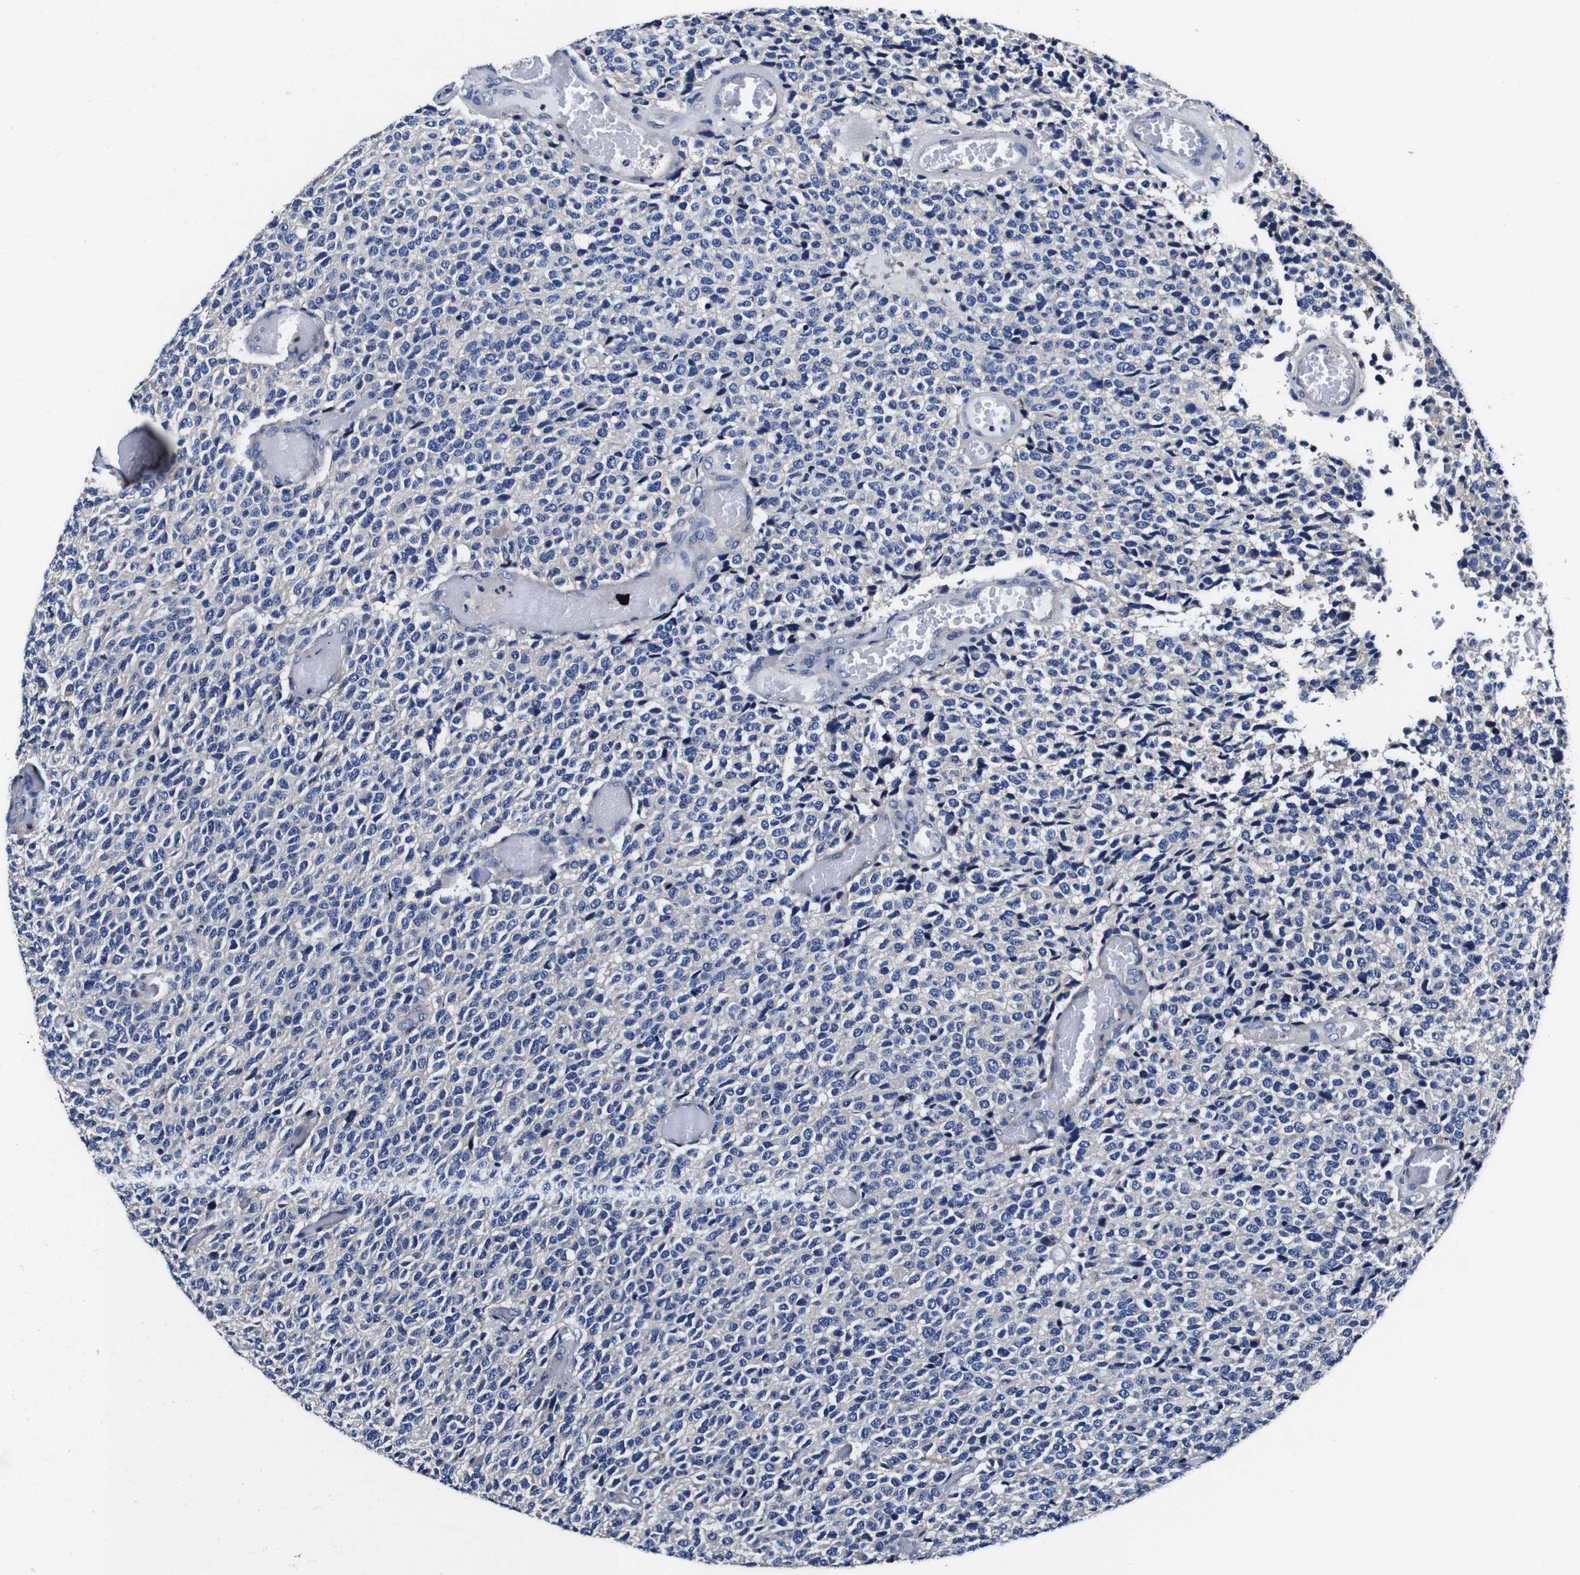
{"staining": {"intensity": "negative", "quantity": "none", "location": "none"}, "tissue": "glioma", "cell_type": "Tumor cells", "image_type": "cancer", "snomed": [{"axis": "morphology", "description": "Glioma, malignant, High grade"}, {"axis": "topography", "description": "pancreas cauda"}], "caption": "DAB immunohistochemical staining of malignant glioma (high-grade) displays no significant expression in tumor cells.", "gene": "PDCD6IP", "patient": {"sex": "male", "age": 60}}